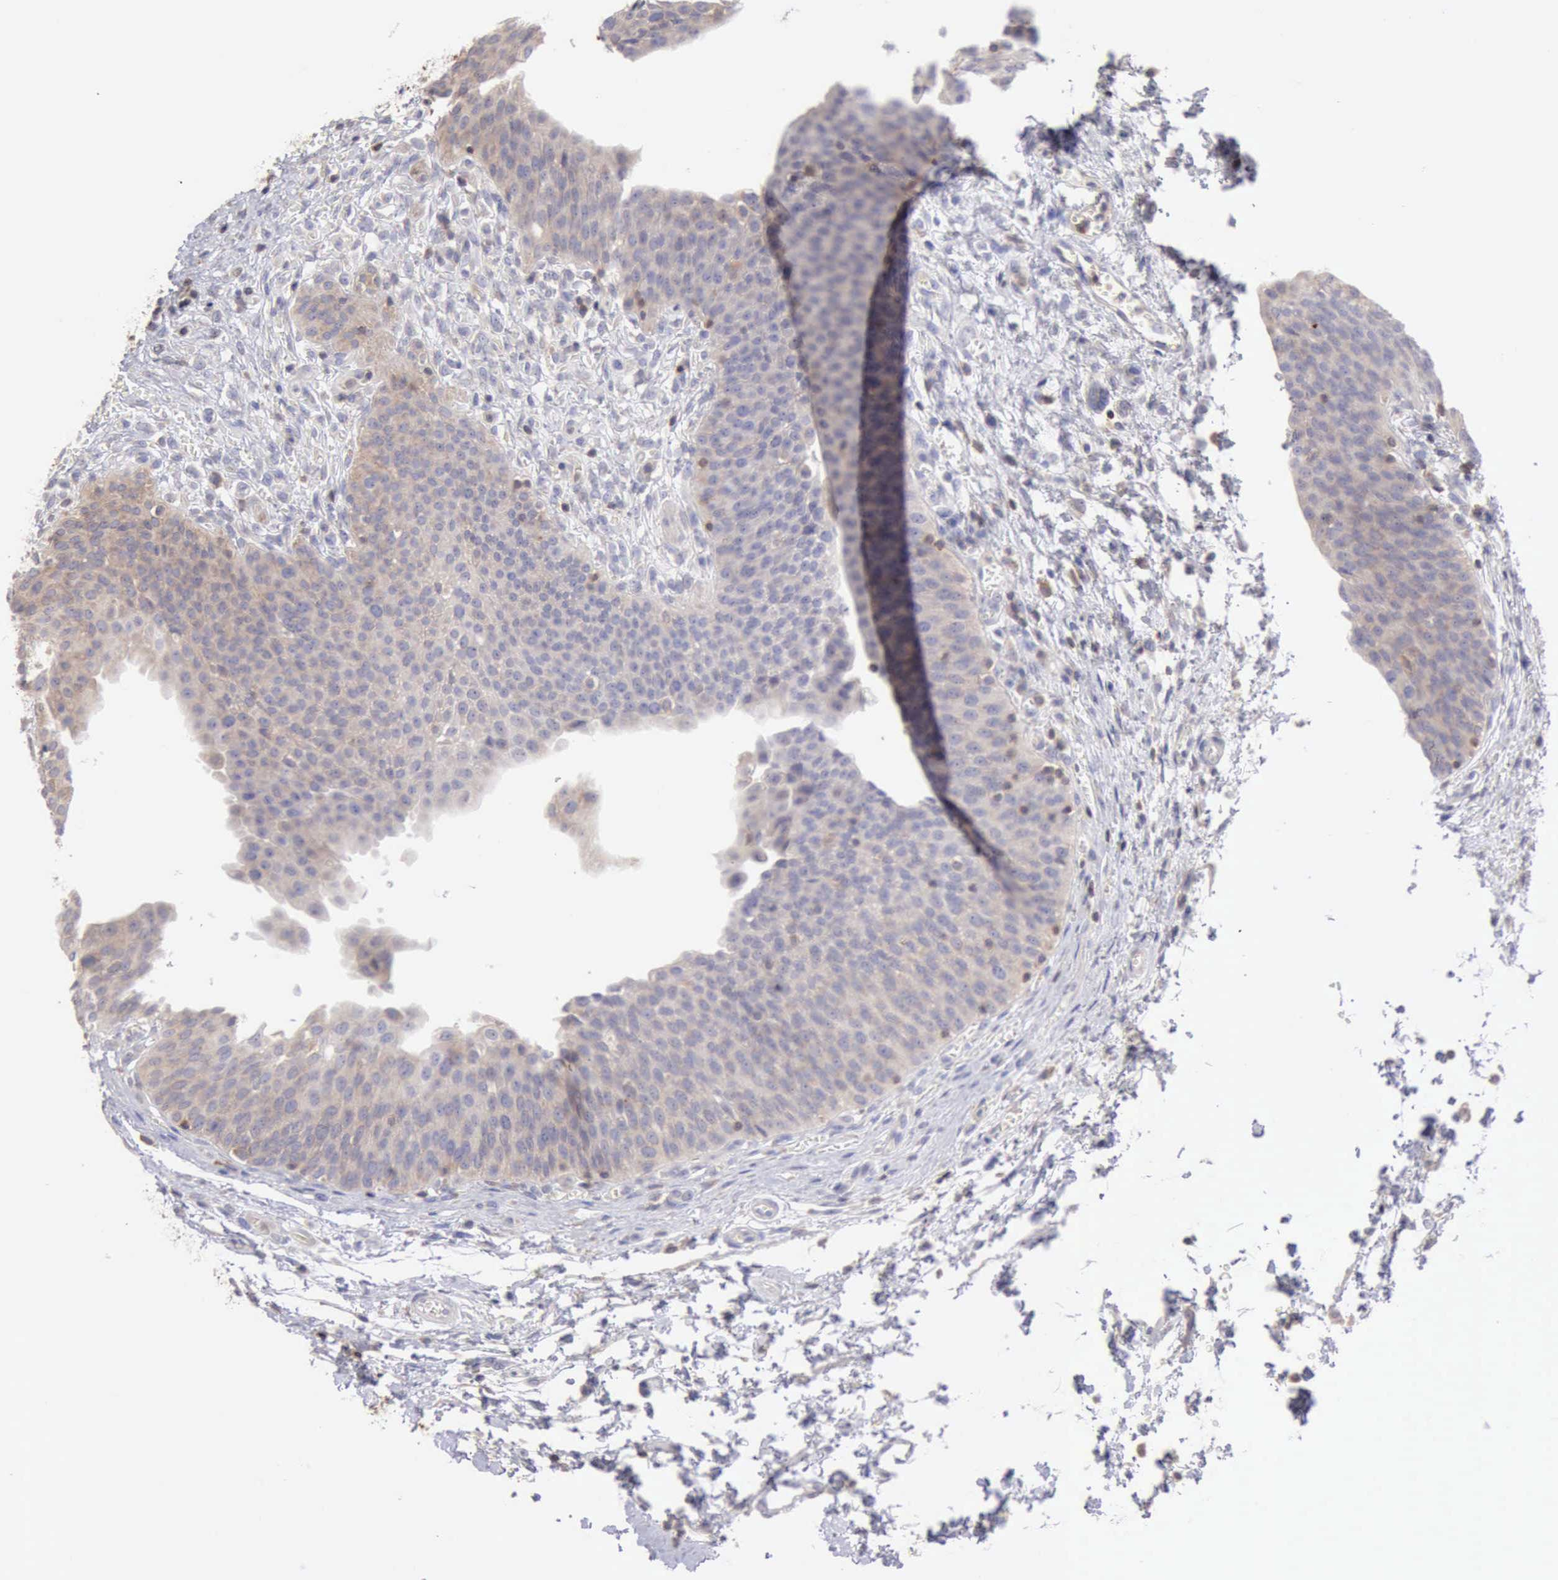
{"staining": {"intensity": "weak", "quantity": ">75%", "location": "cytoplasmic/membranous"}, "tissue": "urinary bladder", "cell_type": "Urothelial cells", "image_type": "normal", "snomed": [{"axis": "morphology", "description": "Normal tissue, NOS"}, {"axis": "topography", "description": "Smooth muscle"}, {"axis": "topography", "description": "Urinary bladder"}], "caption": "Immunohistochemical staining of unremarkable human urinary bladder demonstrates weak cytoplasmic/membranous protein staining in about >75% of urothelial cells. (DAB (3,3'-diaminobenzidine) IHC, brown staining for protein, blue staining for nuclei).", "gene": "SASH3", "patient": {"sex": "male", "age": 35}}